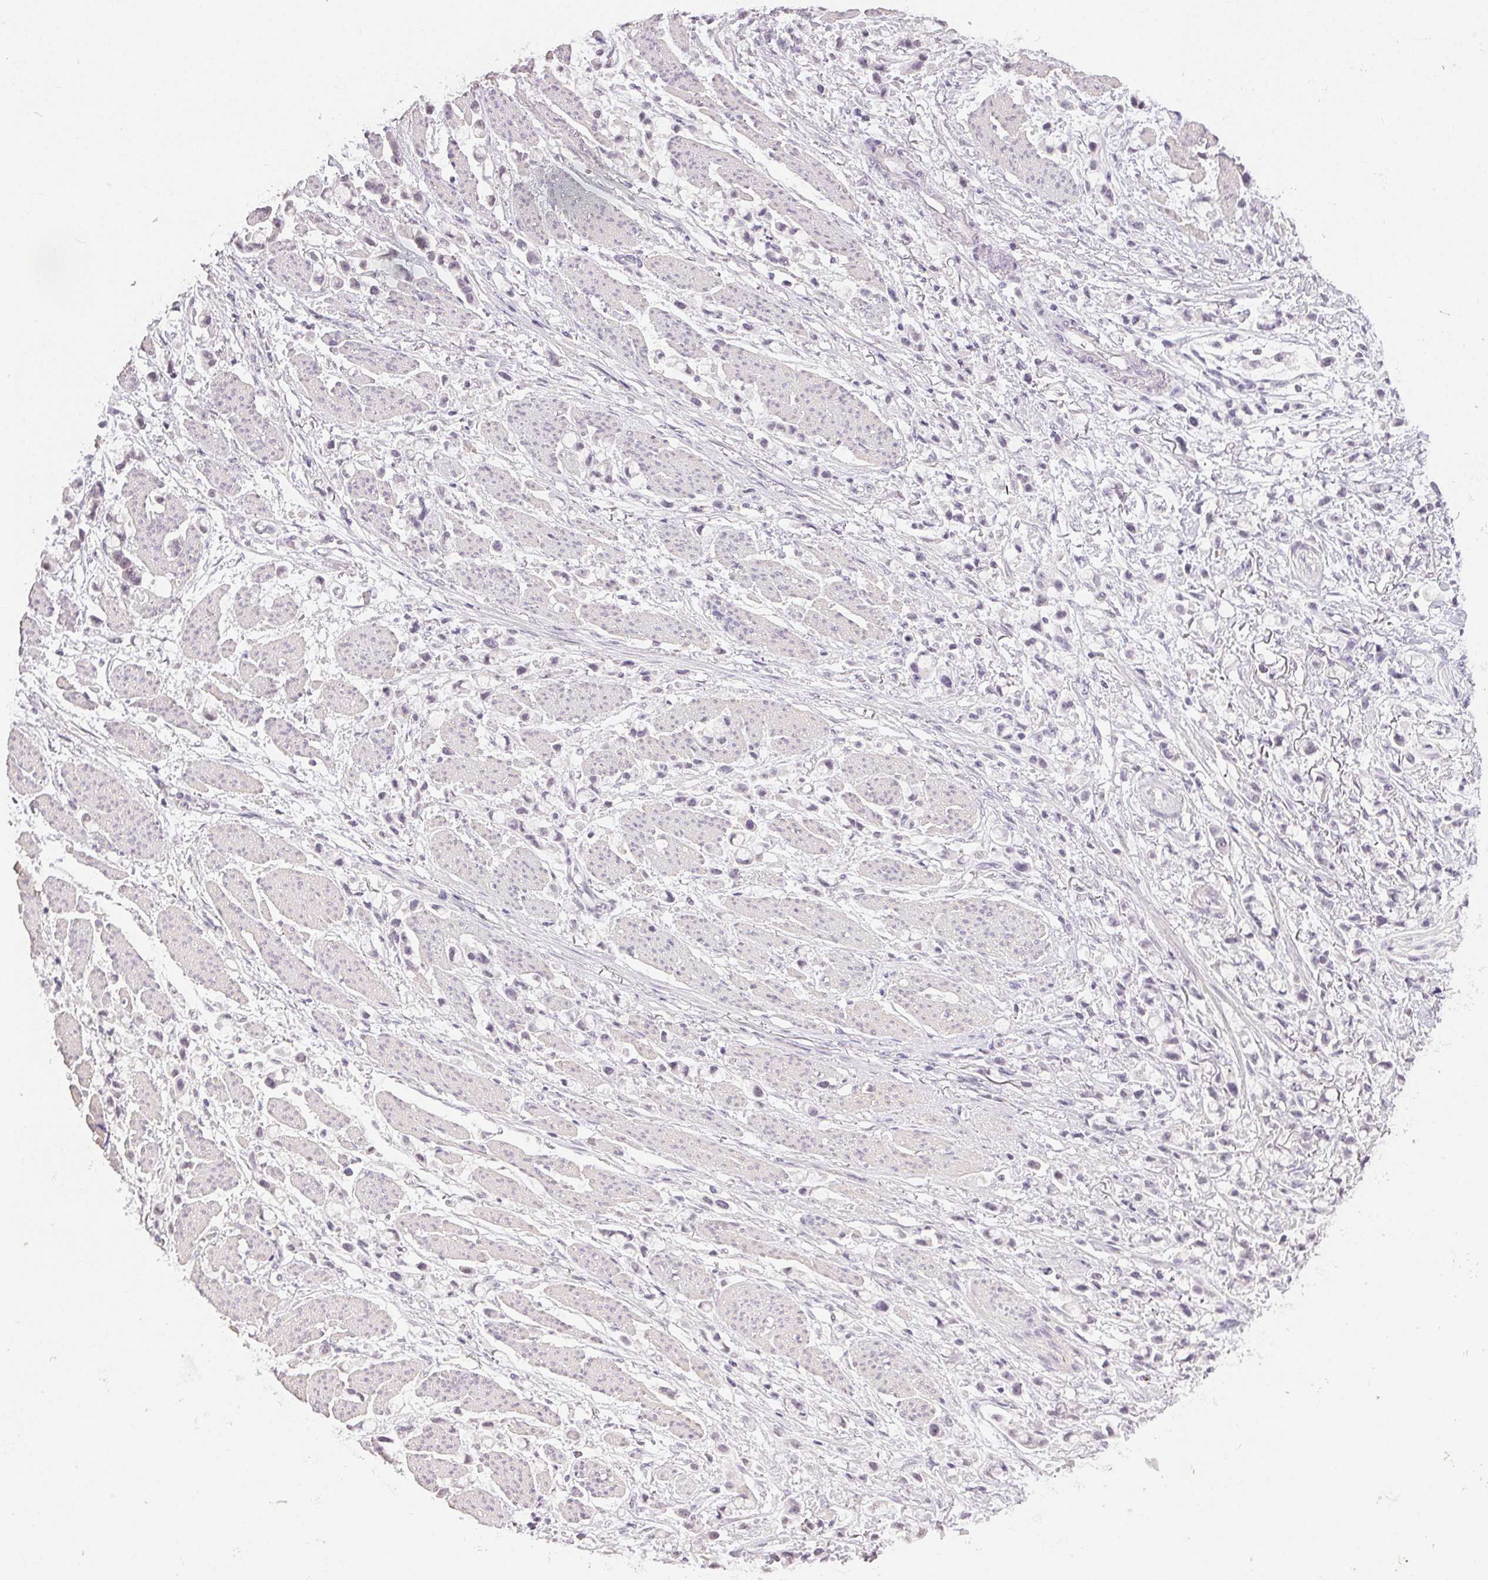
{"staining": {"intensity": "negative", "quantity": "none", "location": "none"}, "tissue": "stomach cancer", "cell_type": "Tumor cells", "image_type": "cancer", "snomed": [{"axis": "morphology", "description": "Adenocarcinoma, NOS"}, {"axis": "topography", "description": "Stomach"}], "caption": "Immunohistochemistry of stomach adenocarcinoma displays no staining in tumor cells.", "gene": "TMEM174", "patient": {"sex": "female", "age": 81}}